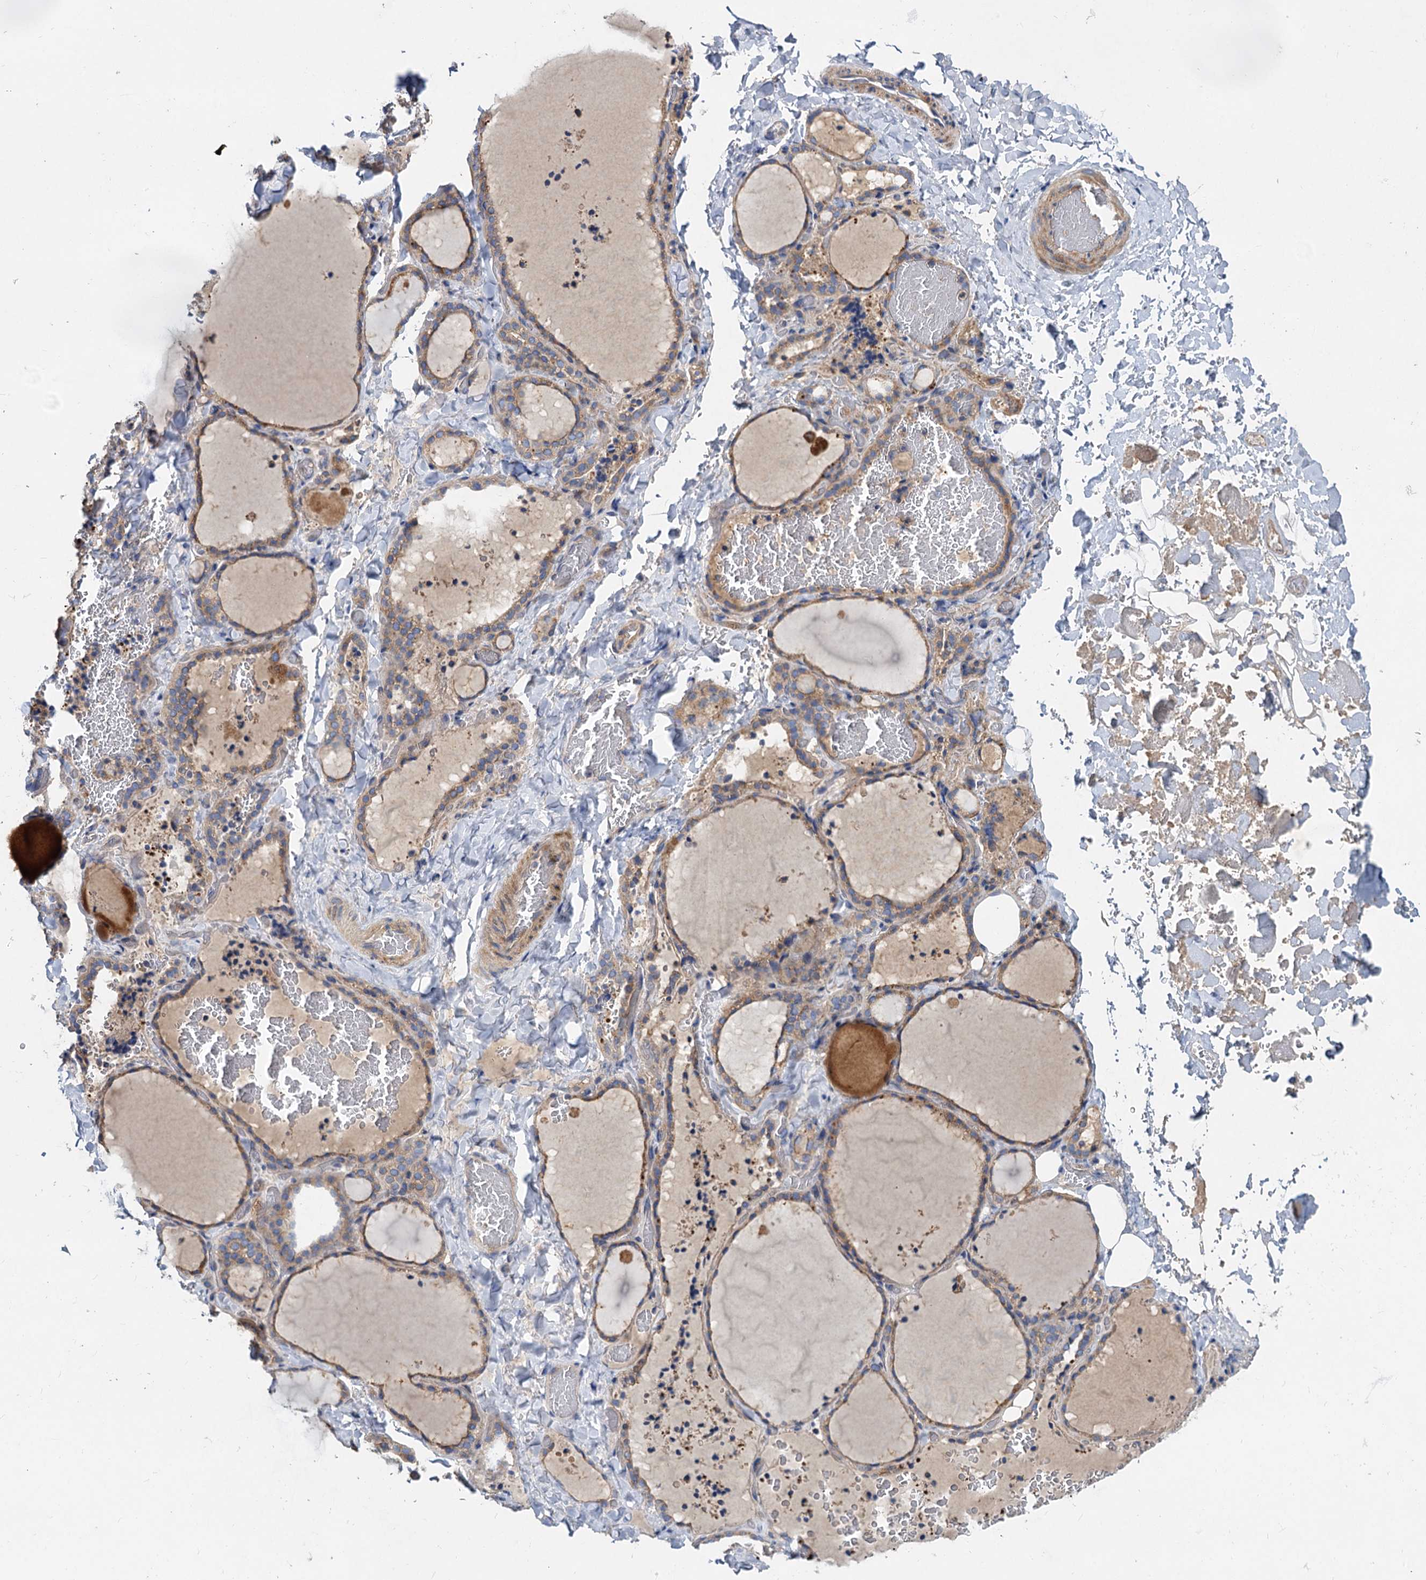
{"staining": {"intensity": "weak", "quantity": ">75%", "location": "cytoplasmic/membranous"}, "tissue": "thyroid gland", "cell_type": "Glandular cells", "image_type": "normal", "snomed": [{"axis": "morphology", "description": "Normal tissue, NOS"}, {"axis": "topography", "description": "Thyroid gland"}], "caption": "Glandular cells show low levels of weak cytoplasmic/membranous staining in about >75% of cells in benign thyroid gland. (IHC, brightfield microscopy, high magnification).", "gene": "ALKBH7", "patient": {"sex": "female", "age": 22}}